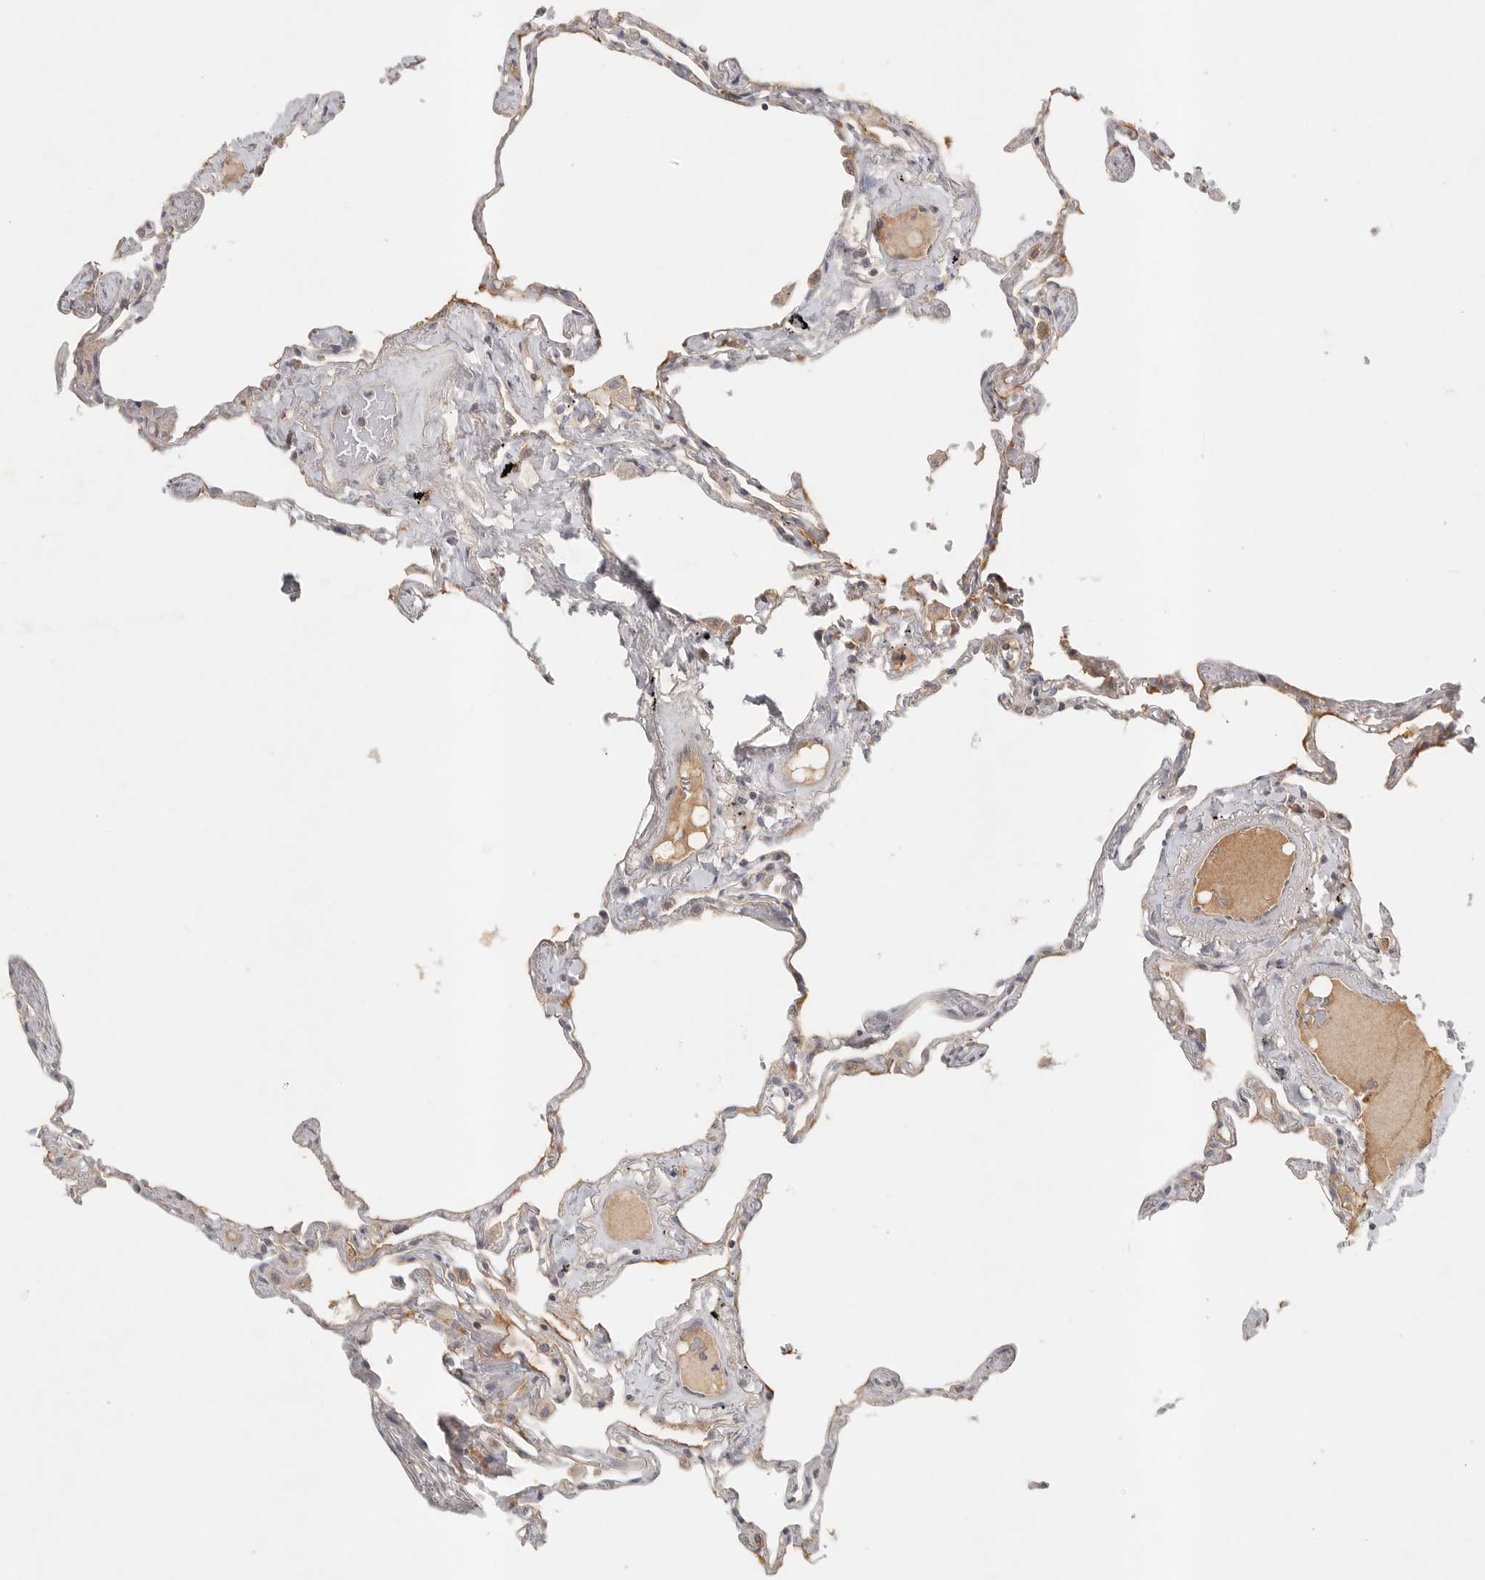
{"staining": {"intensity": "weak", "quantity": "25%-75%", "location": "cytoplasmic/membranous"}, "tissue": "lung", "cell_type": "Alveolar cells", "image_type": "normal", "snomed": [{"axis": "morphology", "description": "Normal tissue, NOS"}, {"axis": "topography", "description": "Lung"}], "caption": "Protein staining of normal lung shows weak cytoplasmic/membranous staining in about 25%-75% of alveolar cells.", "gene": "SLC25A36", "patient": {"sex": "female", "age": 67}}